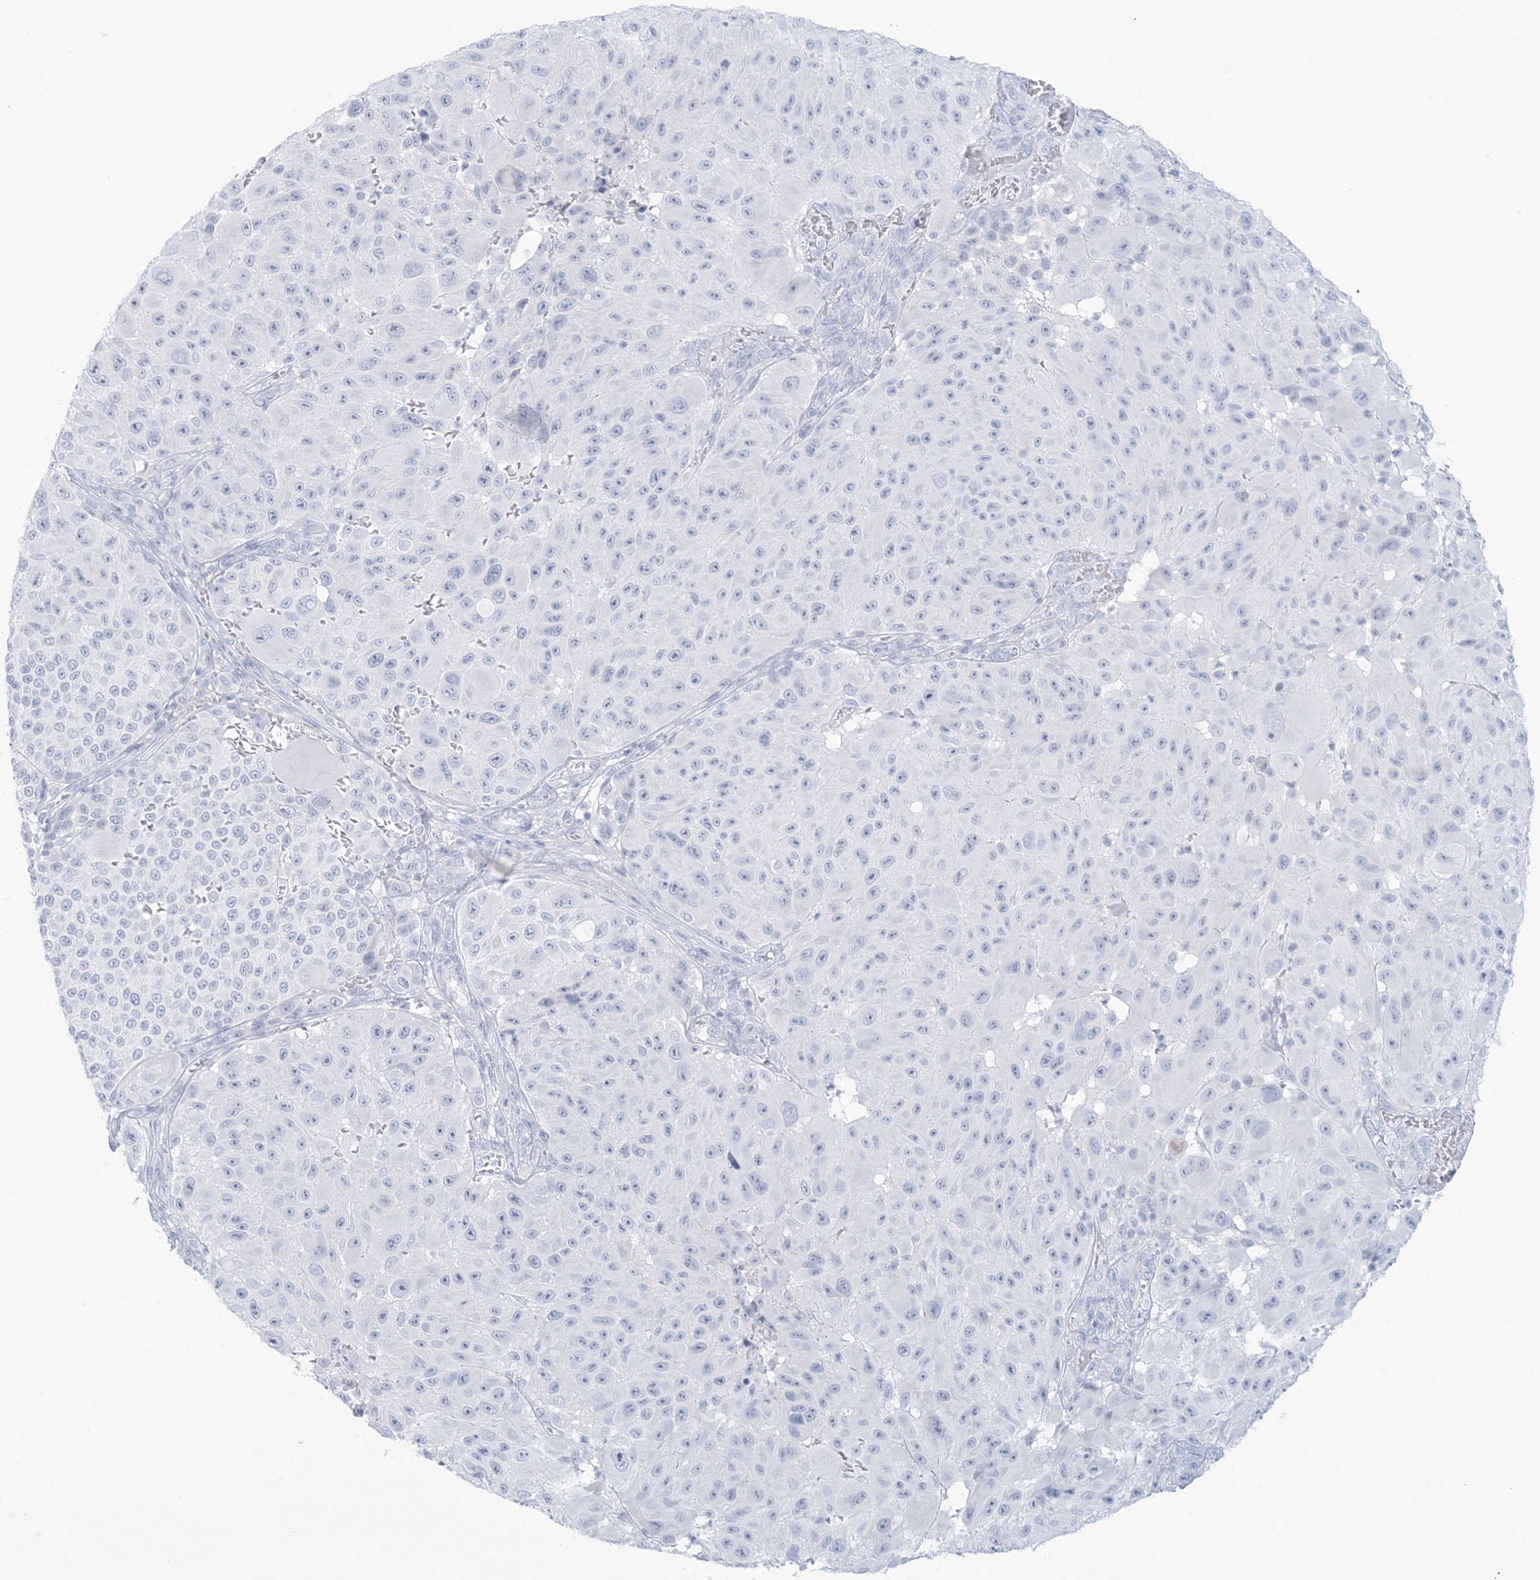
{"staining": {"intensity": "negative", "quantity": "none", "location": "none"}, "tissue": "melanoma", "cell_type": "Tumor cells", "image_type": "cancer", "snomed": [{"axis": "morphology", "description": "Malignant melanoma, NOS"}, {"axis": "topography", "description": "Skin"}], "caption": "An immunohistochemistry histopathology image of malignant melanoma is shown. There is no staining in tumor cells of malignant melanoma.", "gene": "AGXT", "patient": {"sex": "male", "age": 83}}